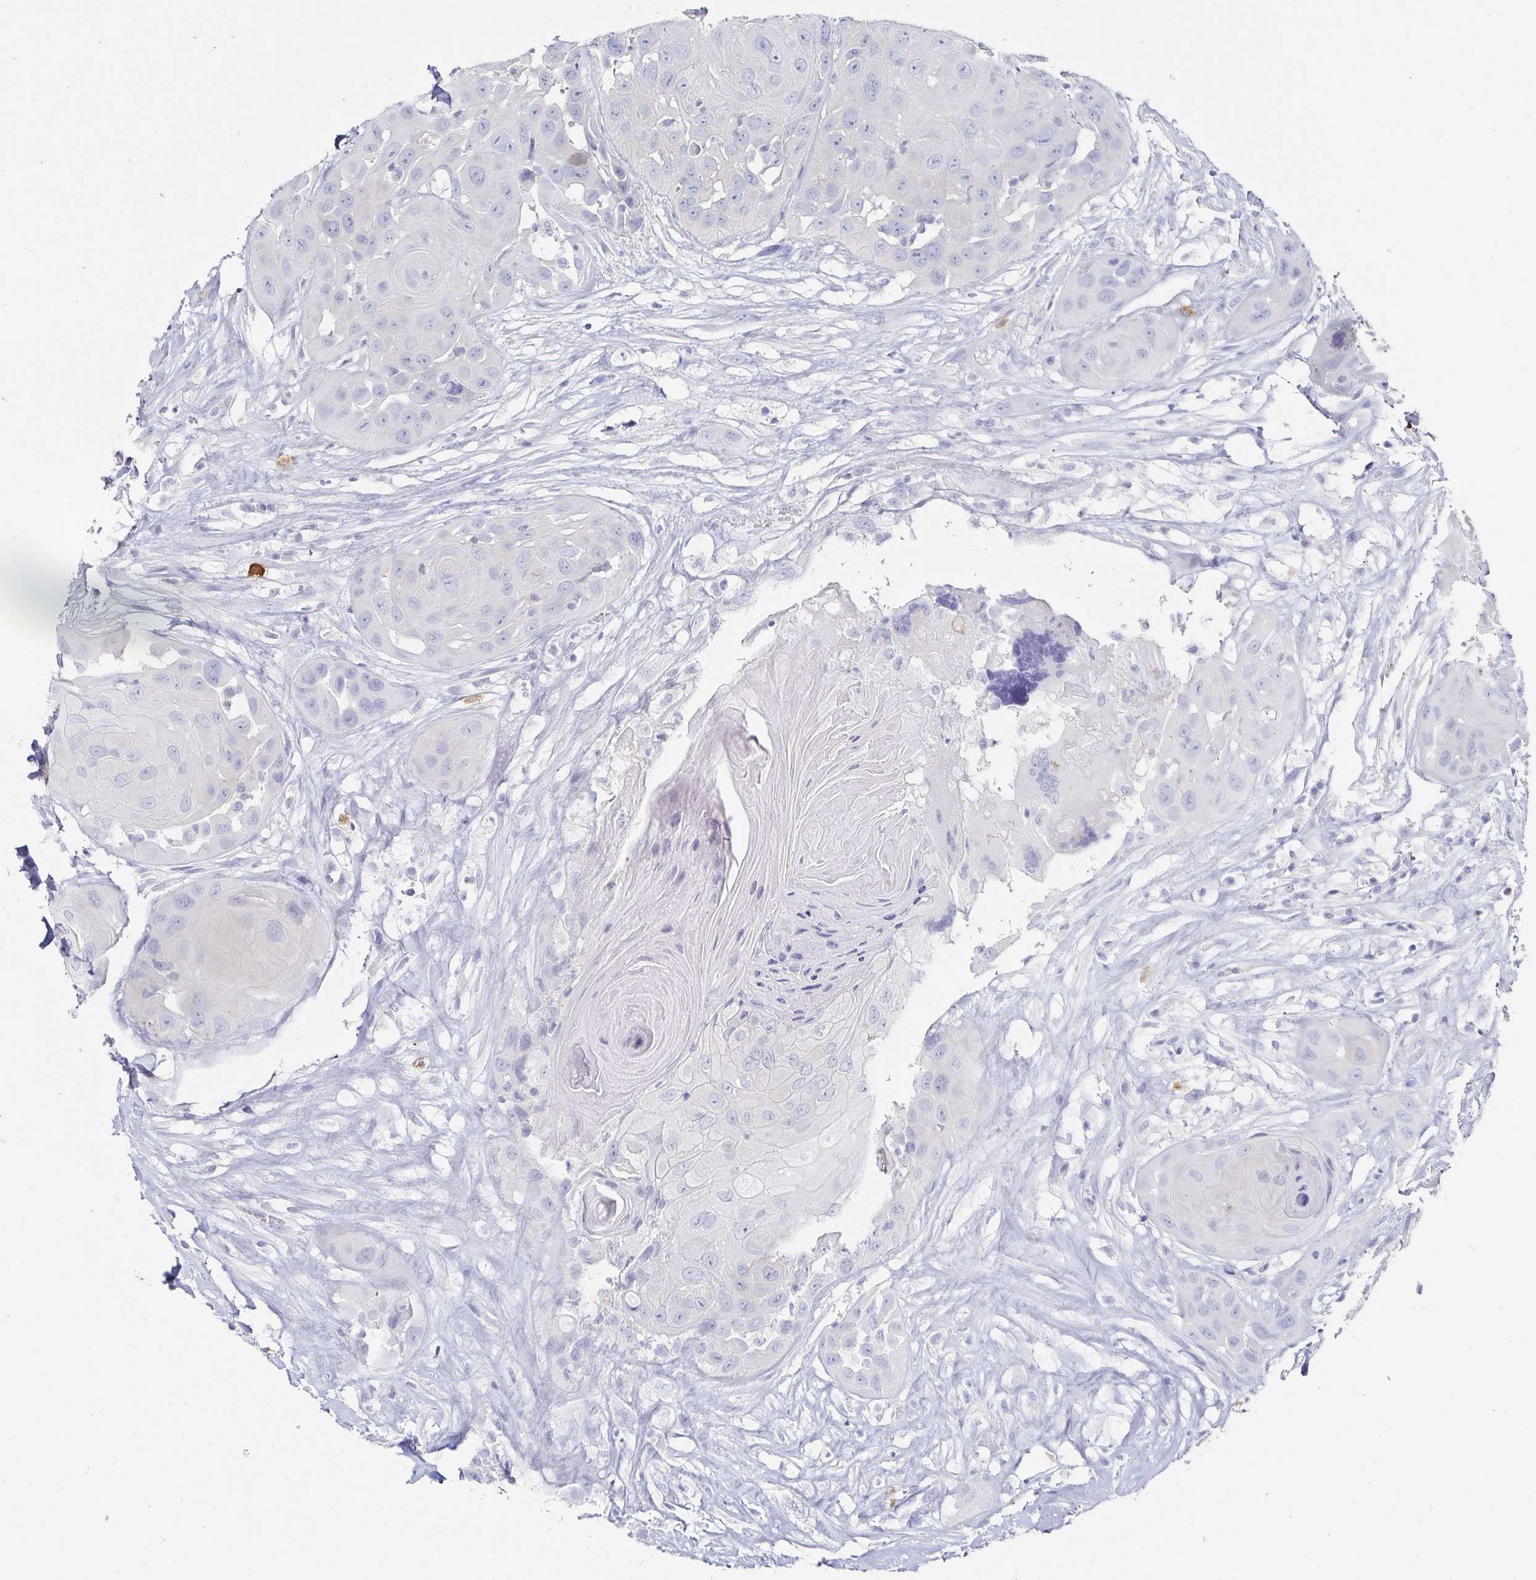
{"staining": {"intensity": "negative", "quantity": "none", "location": "none"}, "tissue": "head and neck cancer", "cell_type": "Tumor cells", "image_type": "cancer", "snomed": [{"axis": "morphology", "description": "Squamous cell carcinoma, NOS"}, {"axis": "topography", "description": "Head-Neck"}], "caption": "Immunohistochemistry (IHC) of human head and neck cancer exhibits no expression in tumor cells.", "gene": "TNIP1", "patient": {"sex": "male", "age": 83}}